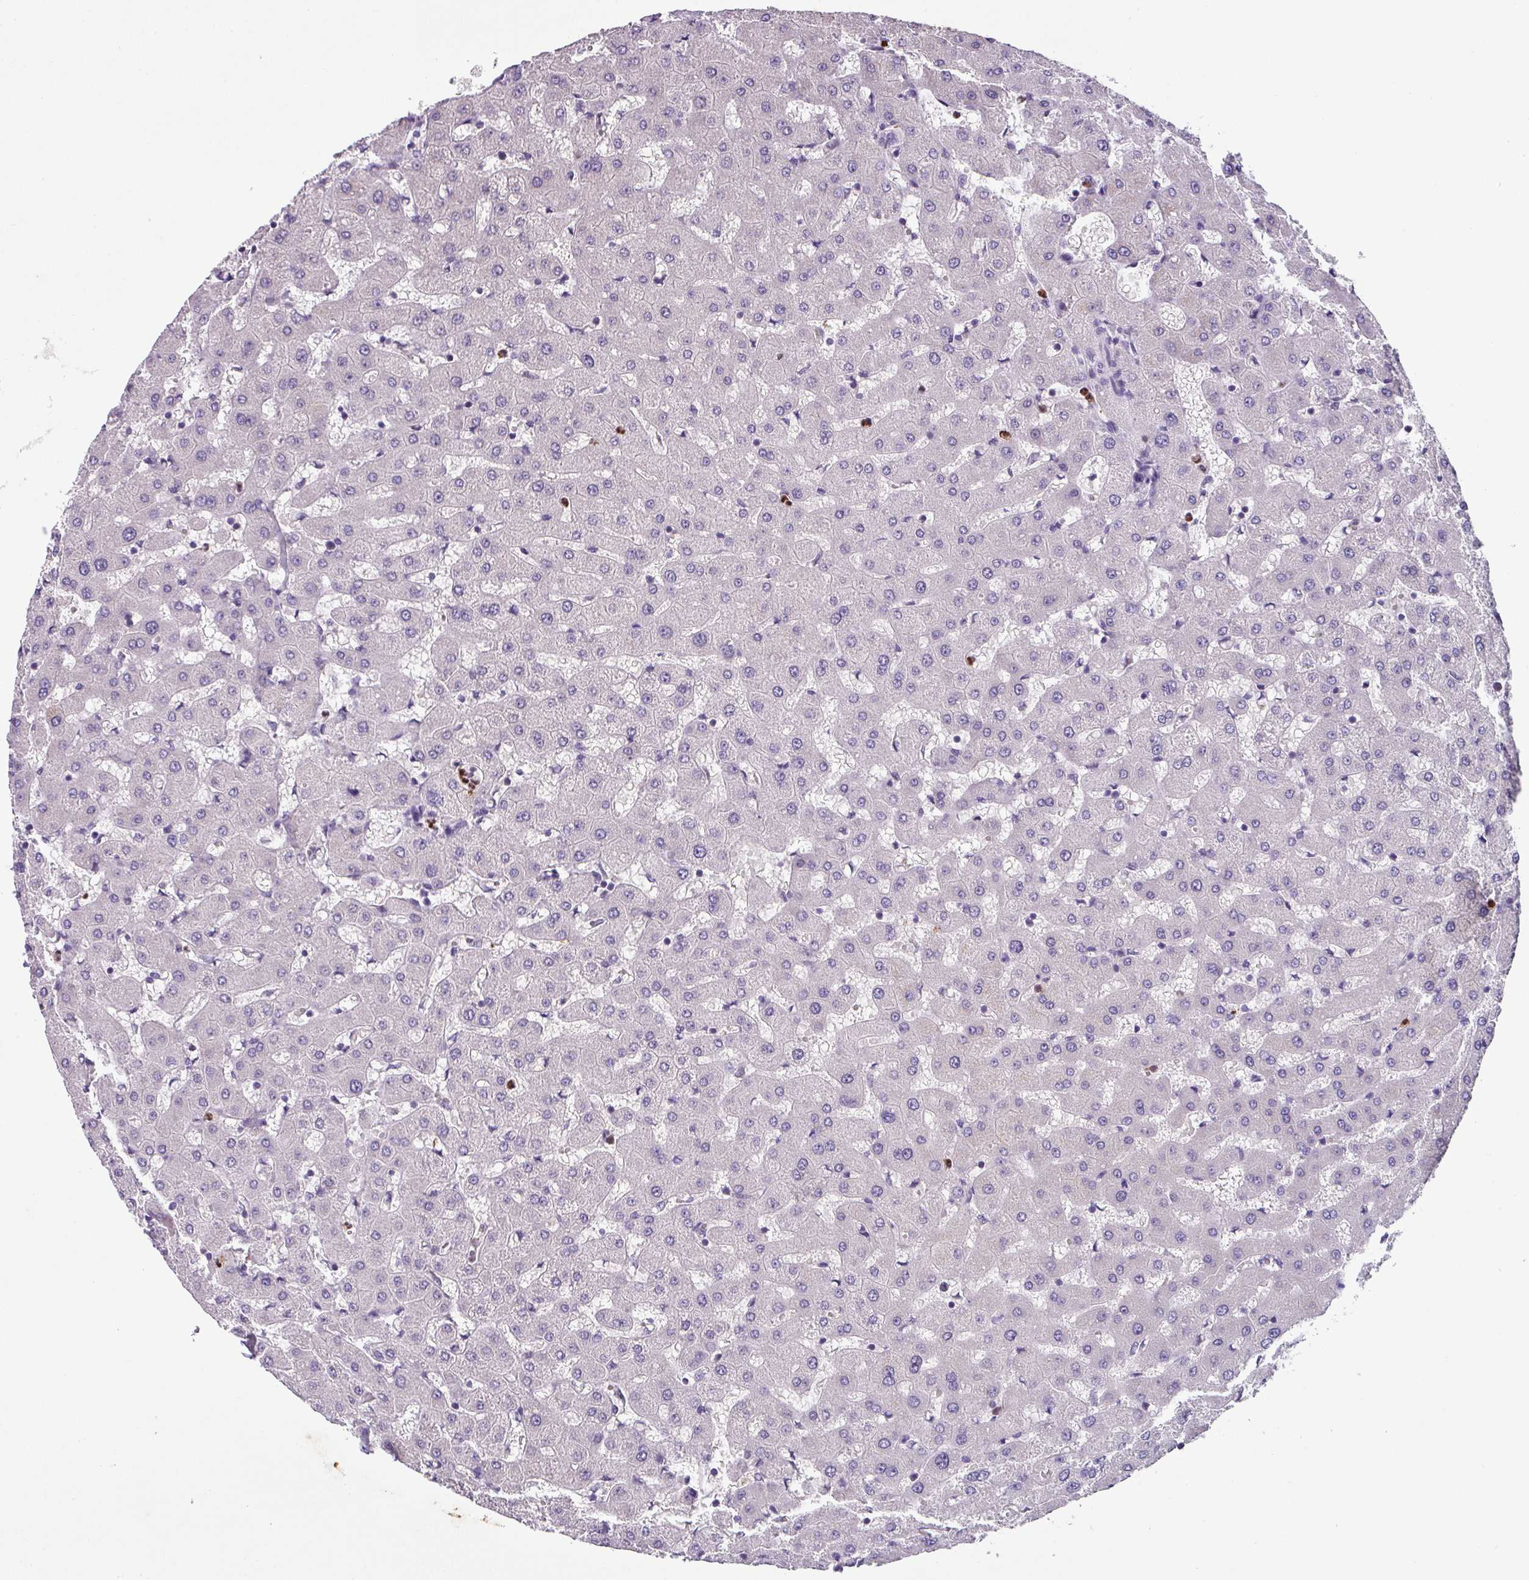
{"staining": {"intensity": "negative", "quantity": "none", "location": "none"}, "tissue": "liver", "cell_type": "Cholangiocytes", "image_type": "normal", "snomed": [{"axis": "morphology", "description": "Normal tissue, NOS"}, {"axis": "topography", "description": "Liver"}], "caption": "Immunohistochemistry photomicrograph of normal human liver stained for a protein (brown), which demonstrates no expression in cholangiocytes.", "gene": "ZFP3", "patient": {"sex": "female", "age": 63}}